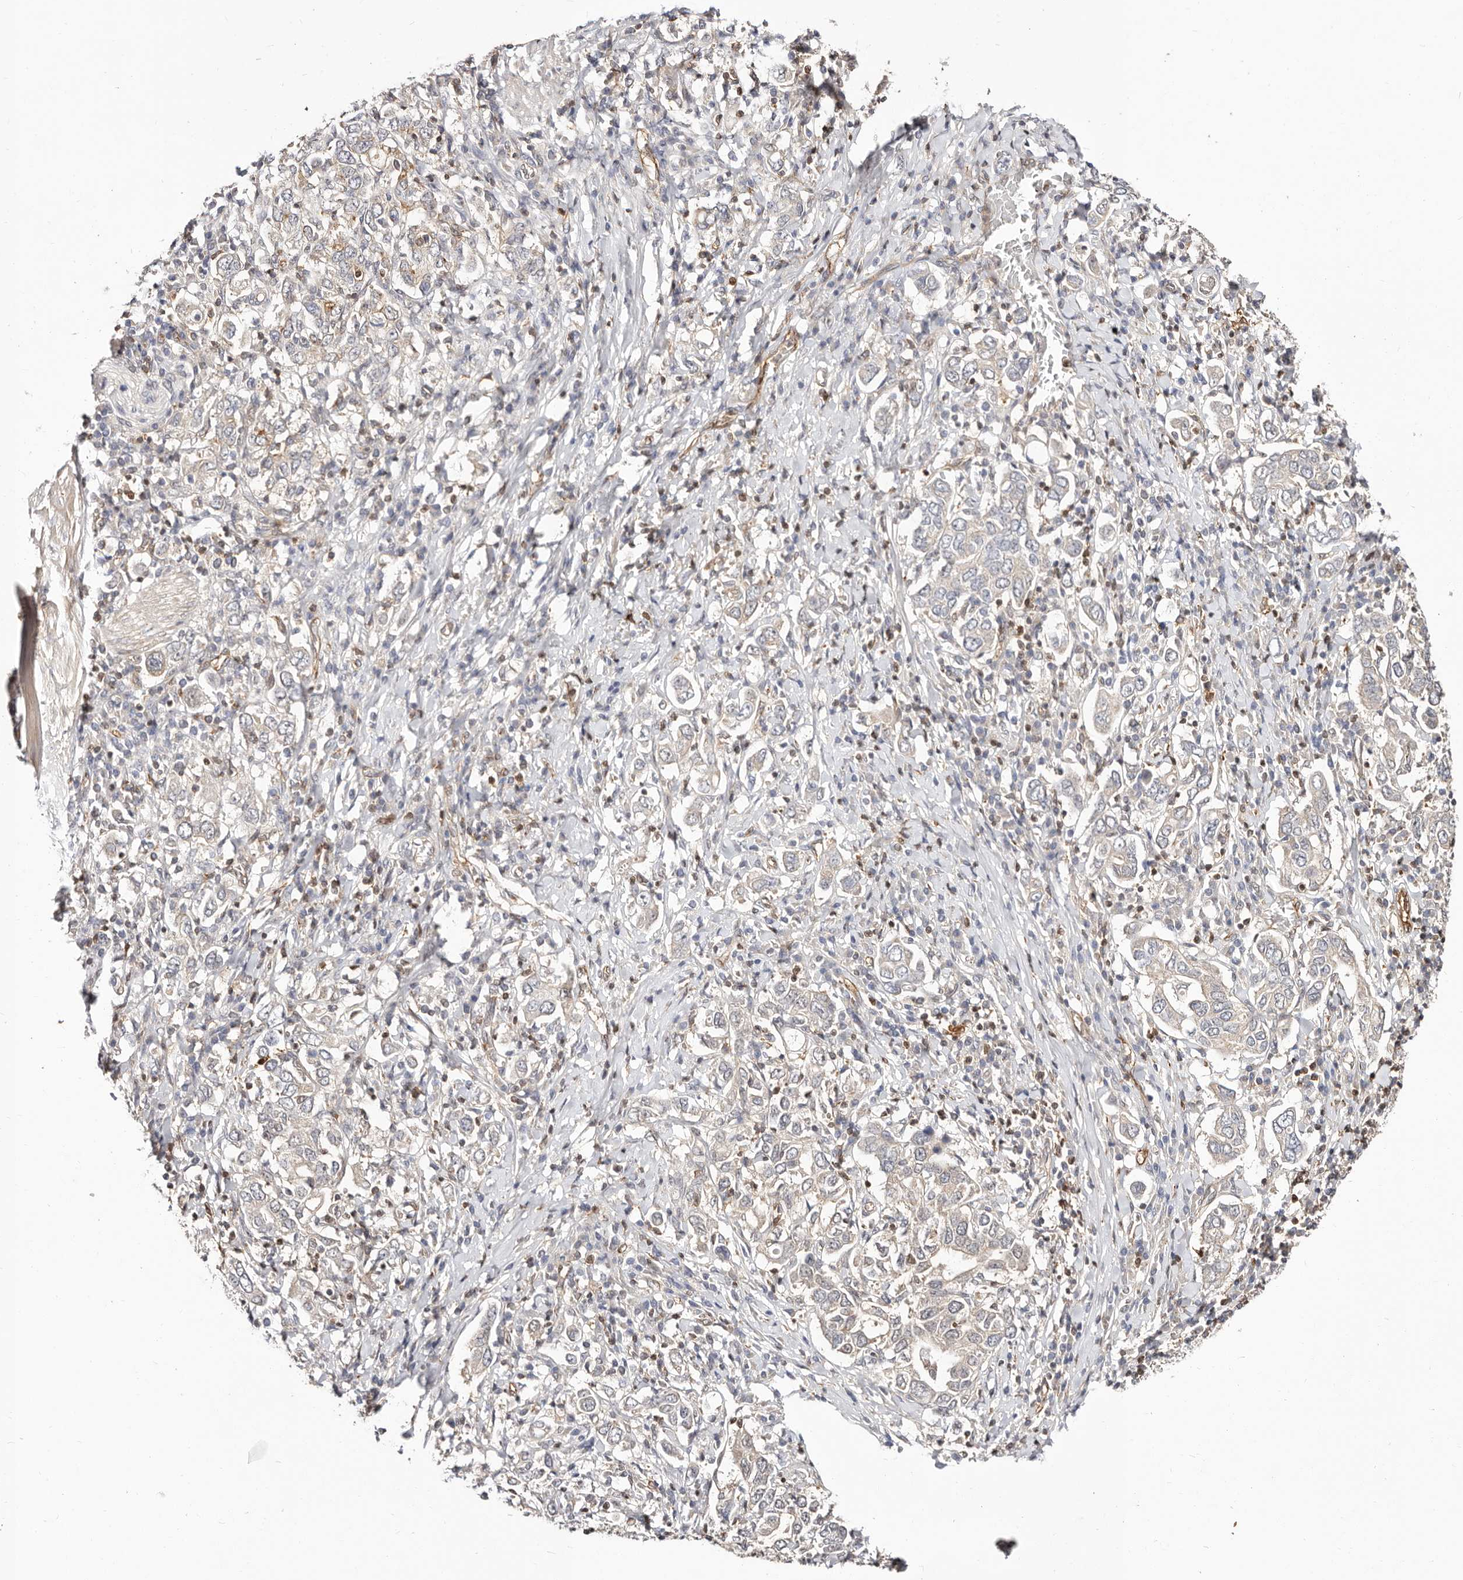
{"staining": {"intensity": "negative", "quantity": "none", "location": "none"}, "tissue": "stomach cancer", "cell_type": "Tumor cells", "image_type": "cancer", "snomed": [{"axis": "morphology", "description": "Adenocarcinoma, NOS"}, {"axis": "topography", "description": "Stomach, upper"}], "caption": "Tumor cells show no significant expression in stomach cancer (adenocarcinoma). (Brightfield microscopy of DAB IHC at high magnification).", "gene": "STAT5A", "patient": {"sex": "male", "age": 62}}